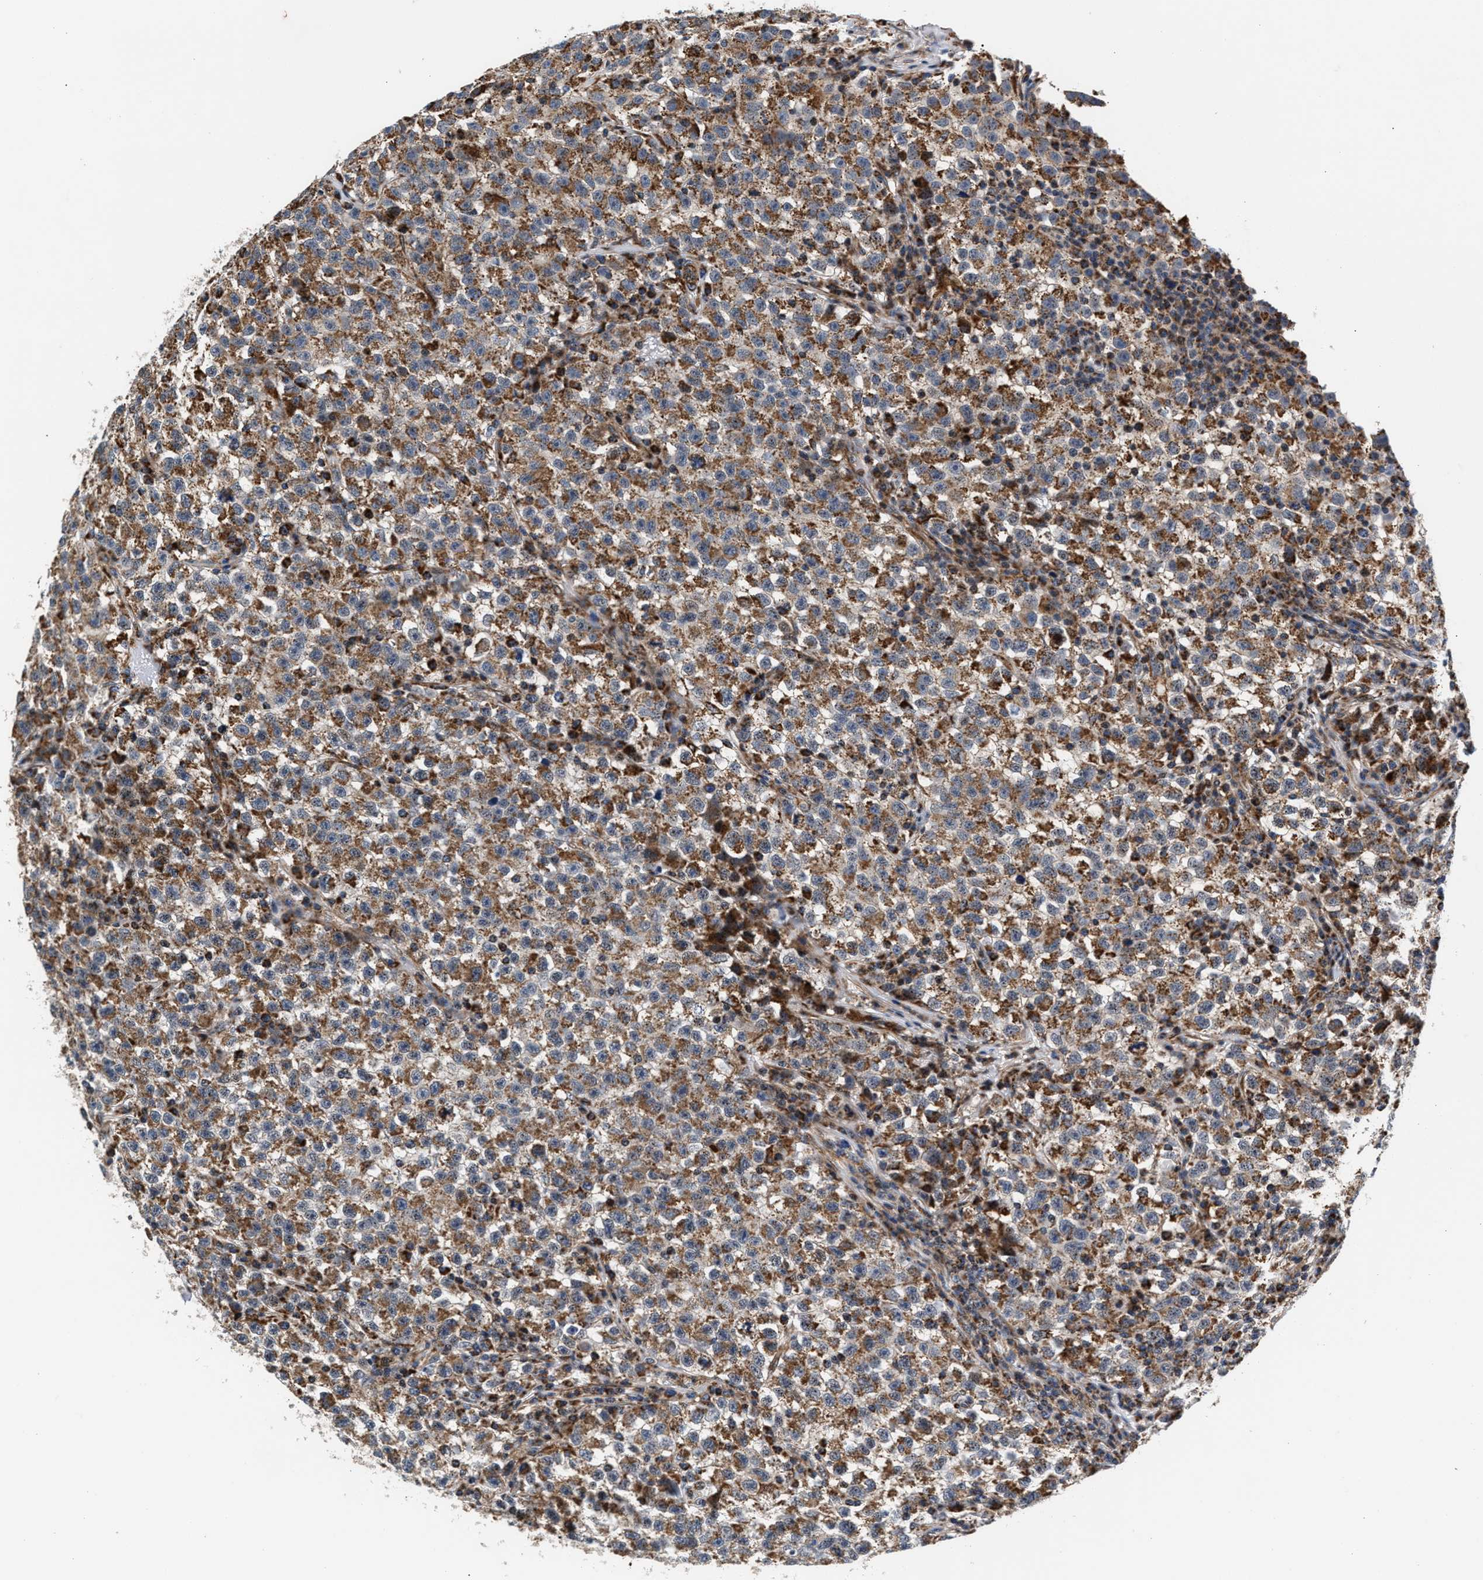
{"staining": {"intensity": "moderate", "quantity": ">75%", "location": "cytoplasmic/membranous"}, "tissue": "testis cancer", "cell_type": "Tumor cells", "image_type": "cancer", "snomed": [{"axis": "morphology", "description": "Seminoma, NOS"}, {"axis": "topography", "description": "Testis"}], "caption": "Immunohistochemistry histopathology image of neoplastic tissue: human seminoma (testis) stained using IHC displays medium levels of moderate protein expression localized specifically in the cytoplasmic/membranous of tumor cells, appearing as a cytoplasmic/membranous brown color.", "gene": "SGK1", "patient": {"sex": "male", "age": 22}}